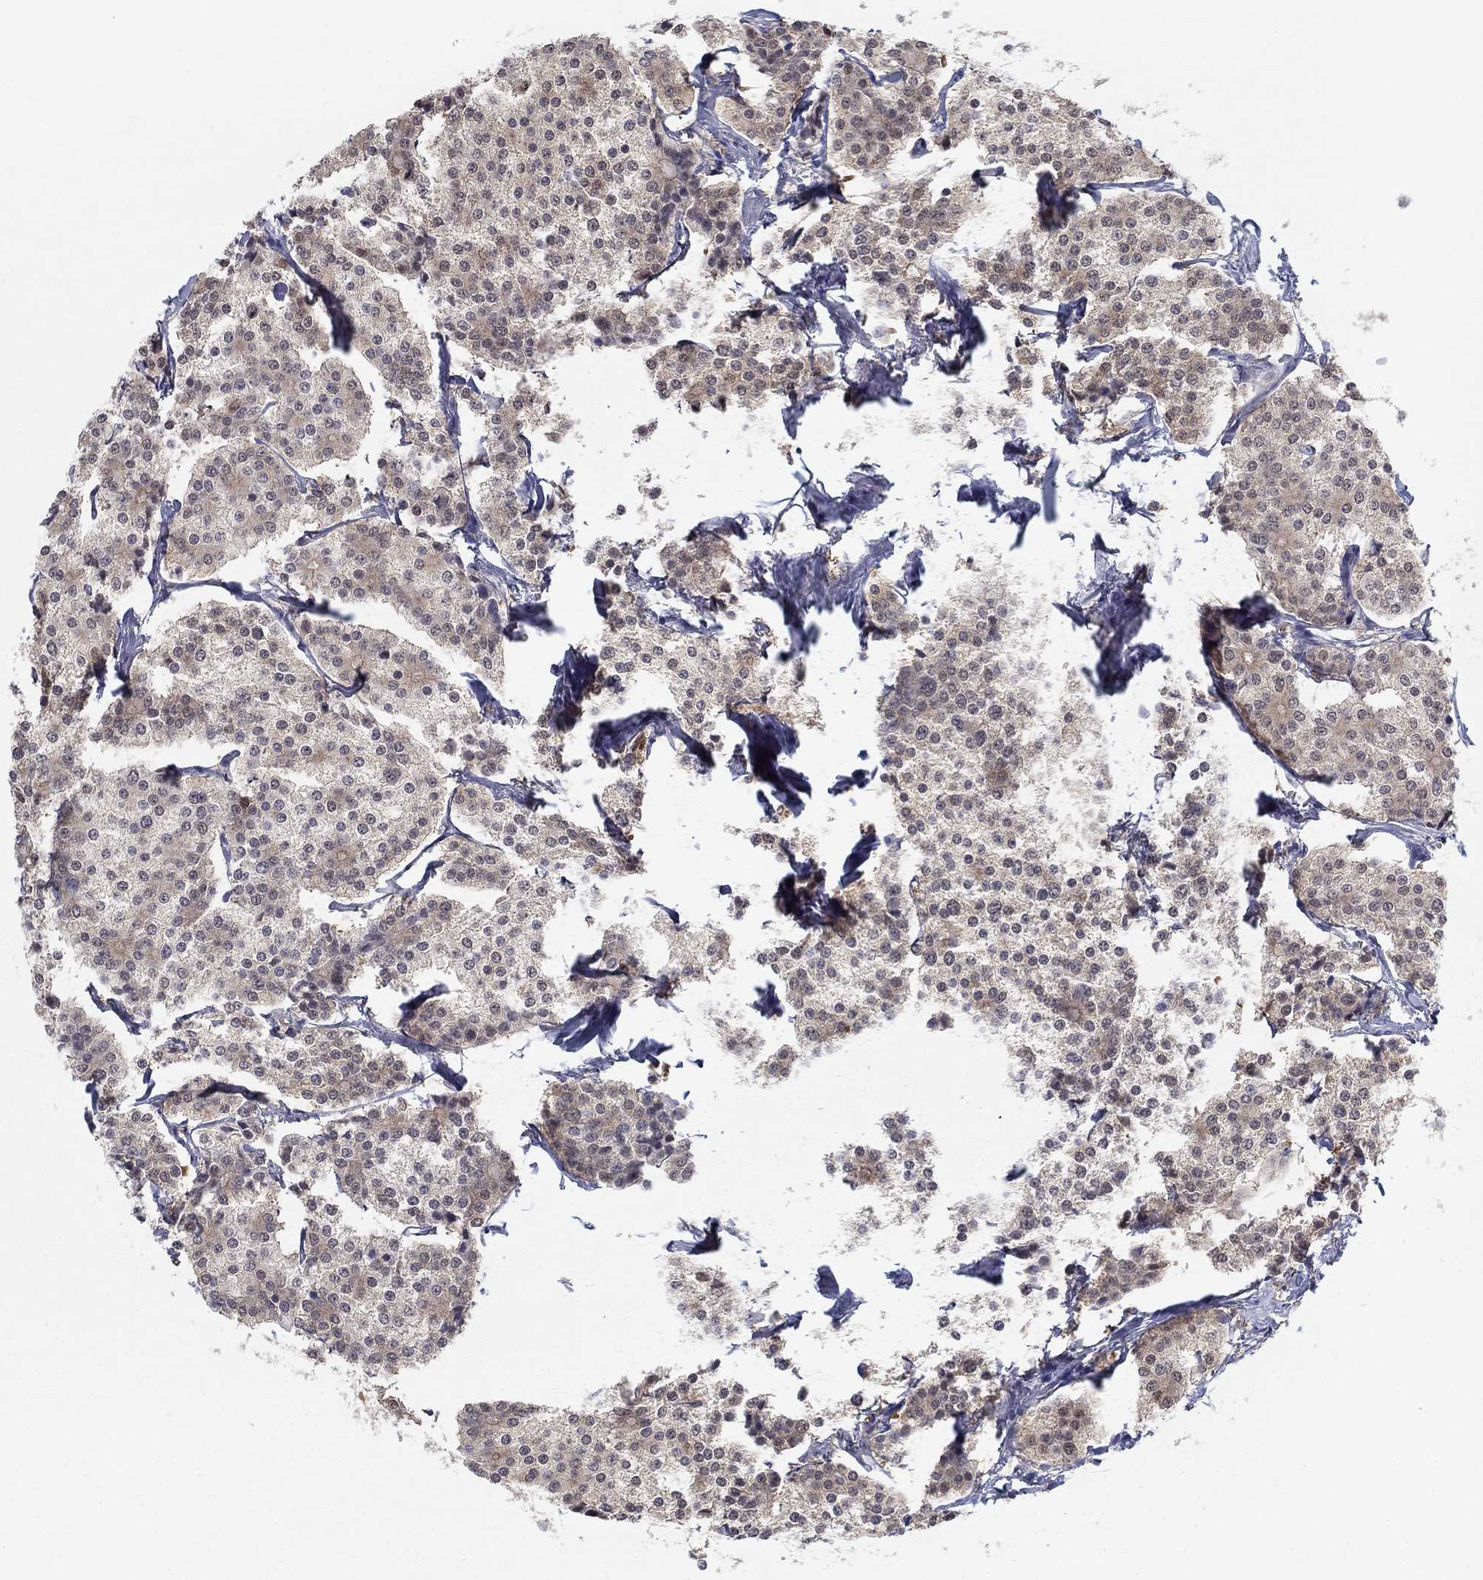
{"staining": {"intensity": "negative", "quantity": "none", "location": "none"}, "tissue": "carcinoid", "cell_type": "Tumor cells", "image_type": "cancer", "snomed": [{"axis": "morphology", "description": "Carcinoid, malignant, NOS"}, {"axis": "topography", "description": "Small intestine"}], "caption": "DAB (3,3'-diaminobenzidine) immunohistochemical staining of human malignant carcinoid demonstrates no significant expression in tumor cells. (Stains: DAB IHC with hematoxylin counter stain, Microscopy: brightfield microscopy at high magnification).", "gene": "PDXK", "patient": {"sex": "female", "age": 65}}